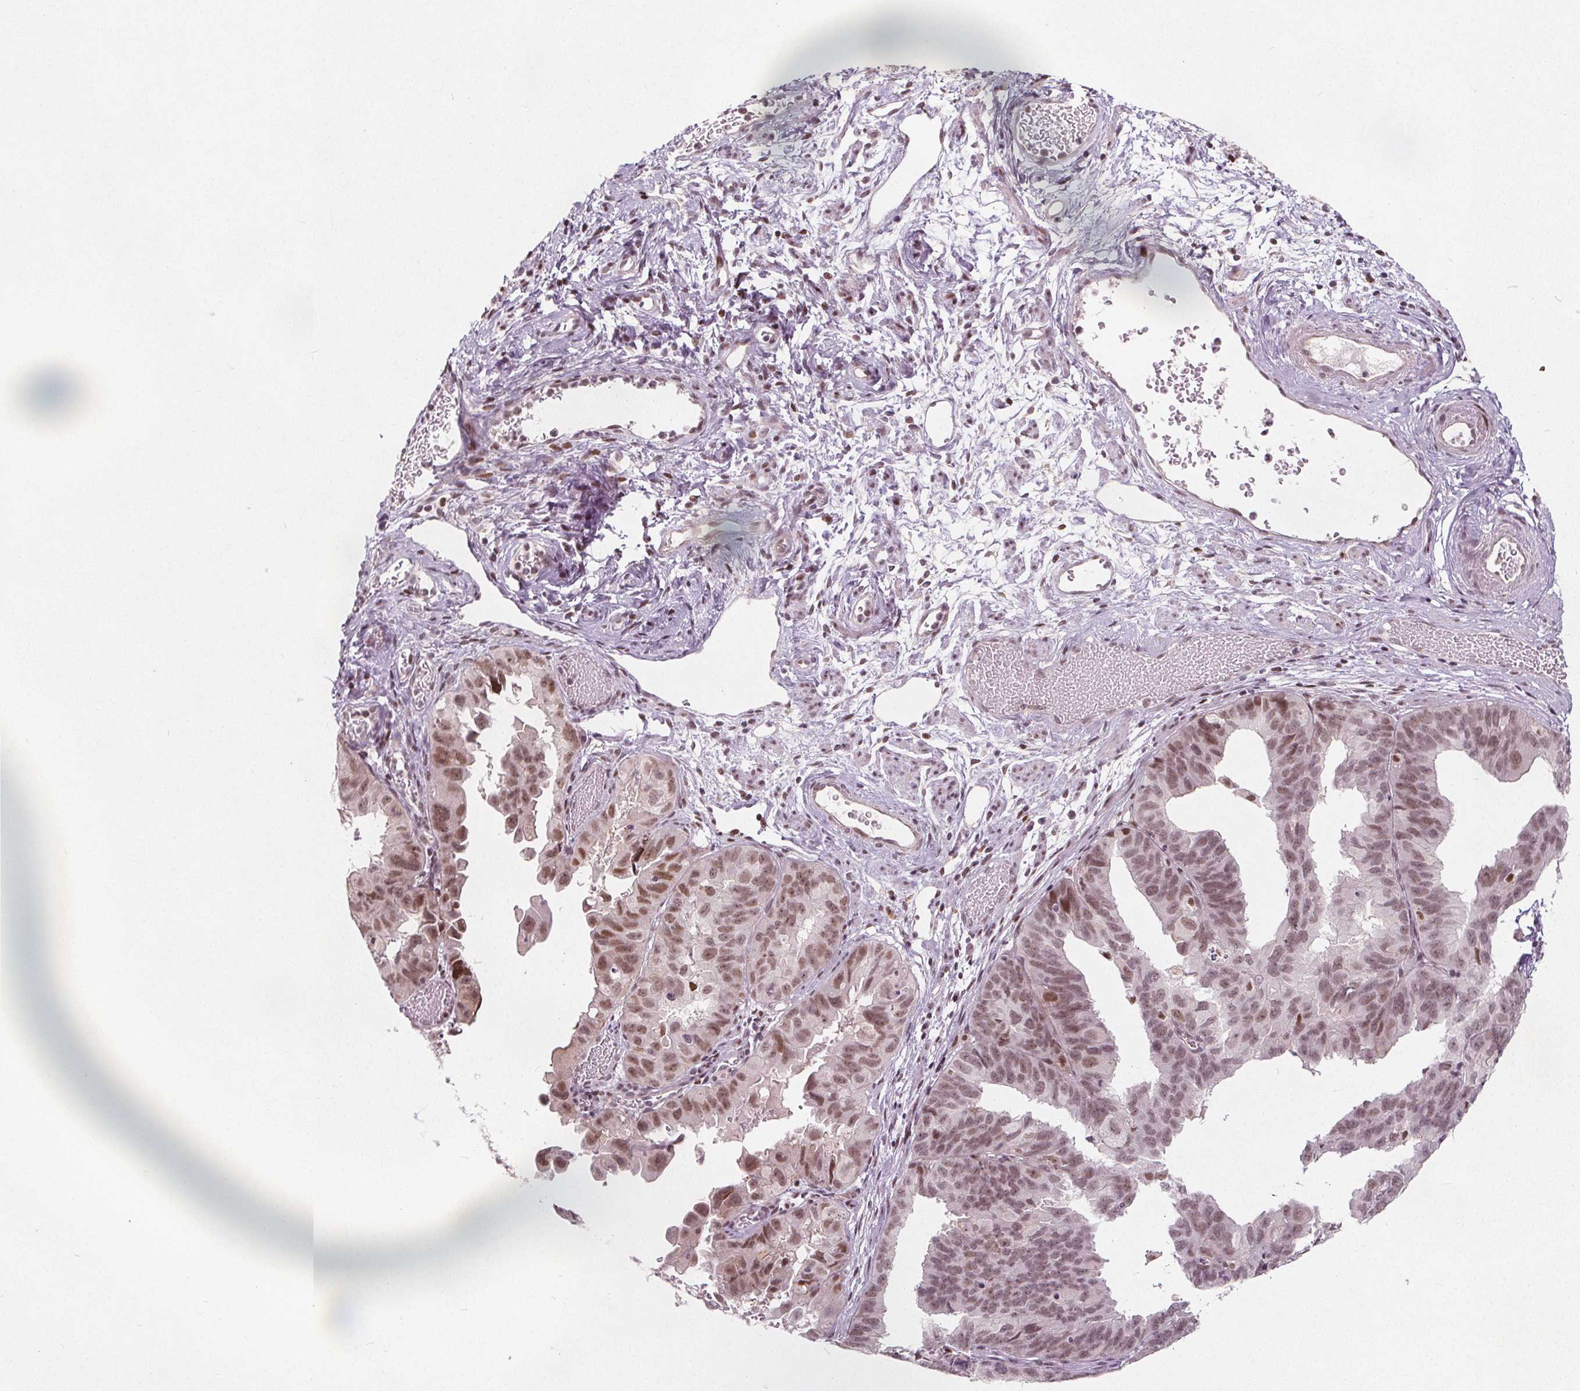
{"staining": {"intensity": "moderate", "quantity": ">75%", "location": "nuclear"}, "tissue": "ovarian cancer", "cell_type": "Tumor cells", "image_type": "cancer", "snomed": [{"axis": "morphology", "description": "Carcinoma, endometroid"}, {"axis": "topography", "description": "Ovary"}], "caption": "Protein expression analysis of human ovarian cancer (endometroid carcinoma) reveals moderate nuclear staining in about >75% of tumor cells. (brown staining indicates protein expression, while blue staining denotes nuclei).", "gene": "TAF6L", "patient": {"sex": "female", "age": 85}}